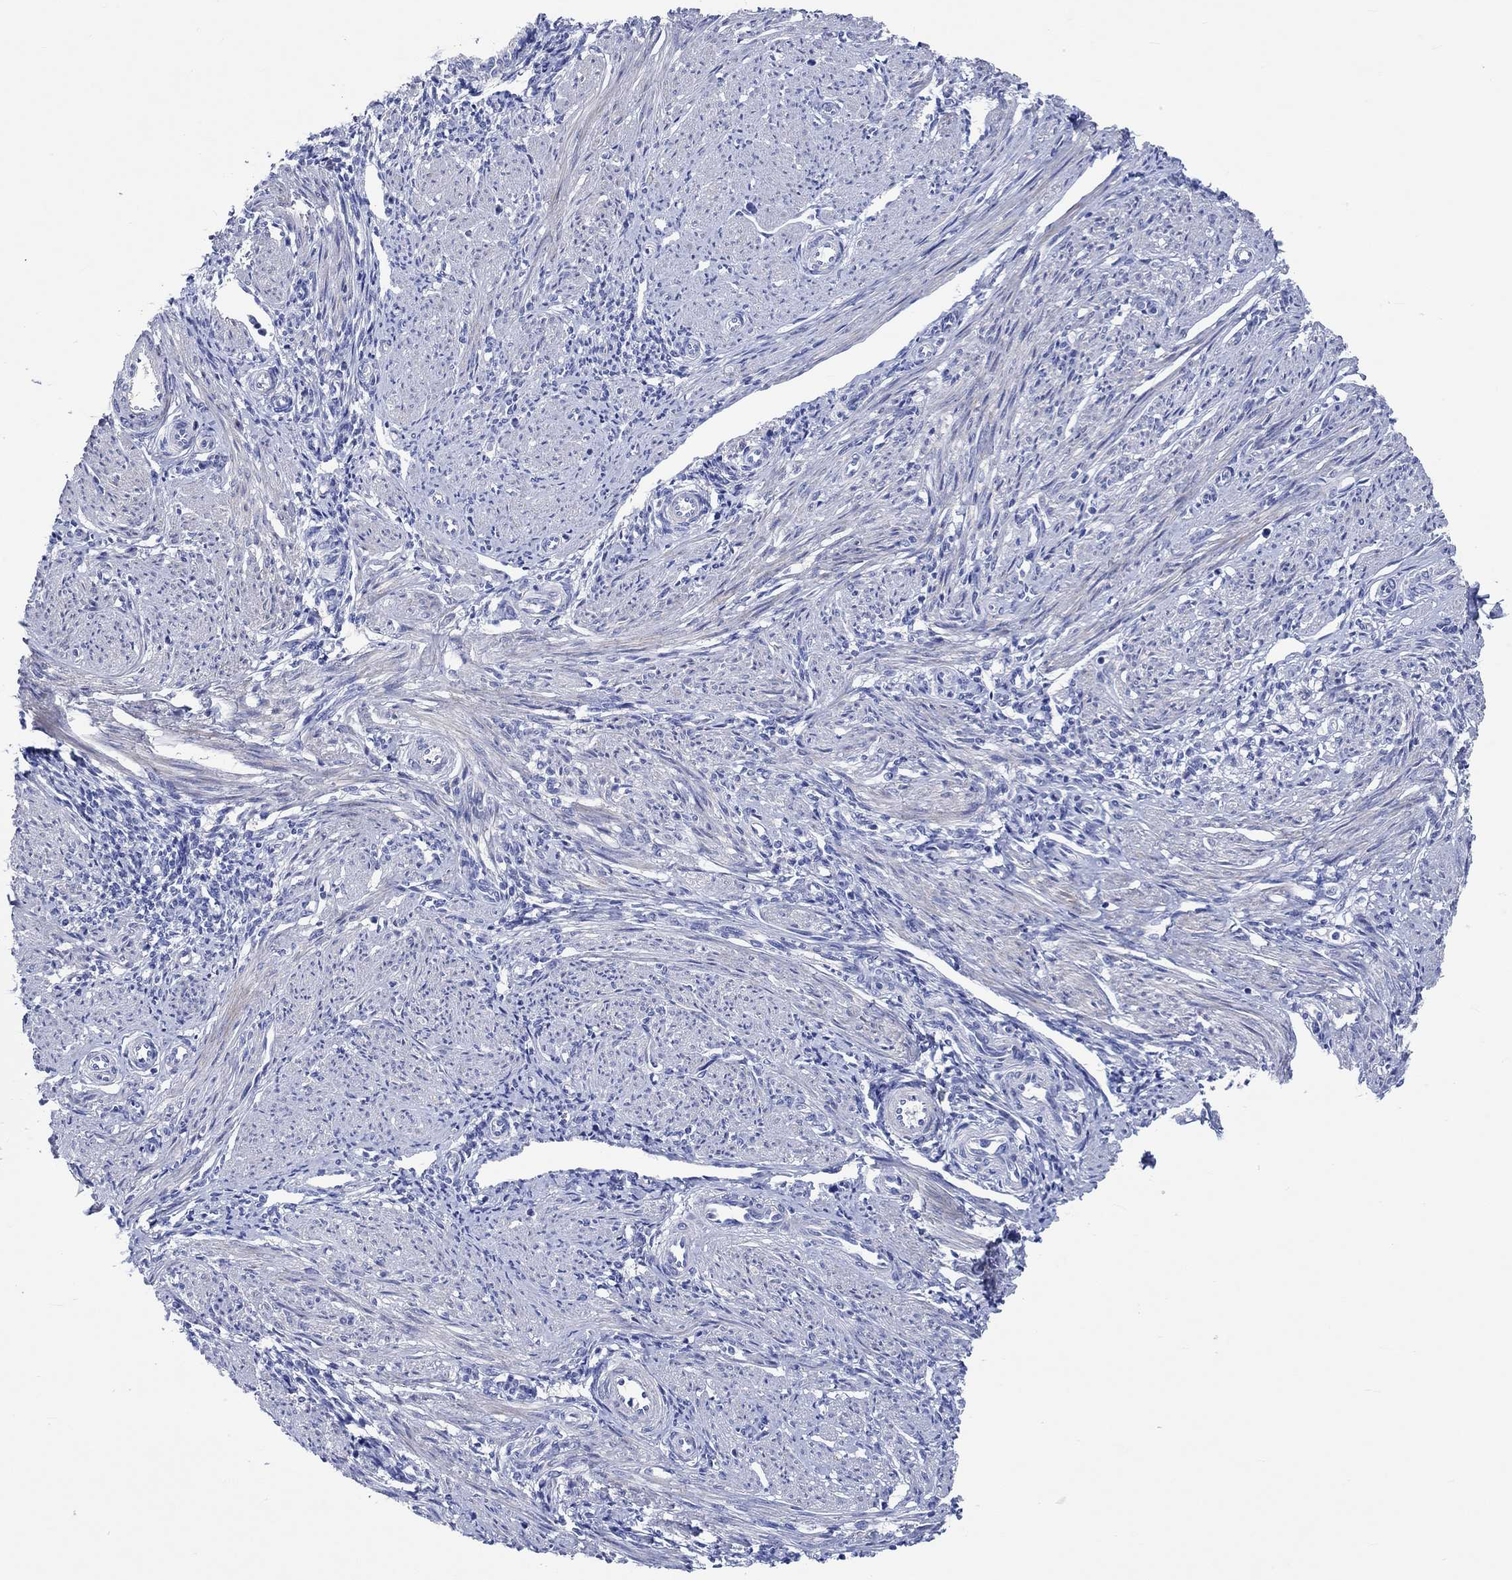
{"staining": {"intensity": "negative", "quantity": "none", "location": "none"}, "tissue": "endometrium", "cell_type": "Cells in endometrial stroma", "image_type": "normal", "snomed": [{"axis": "morphology", "description": "Normal tissue, NOS"}, {"axis": "topography", "description": "Endometrium"}], "caption": "IHC of normal endometrium reveals no staining in cells in endometrial stroma. (Immunohistochemistry (ihc), brightfield microscopy, high magnification).", "gene": "SHISA4", "patient": {"sex": "female", "age": 37}}